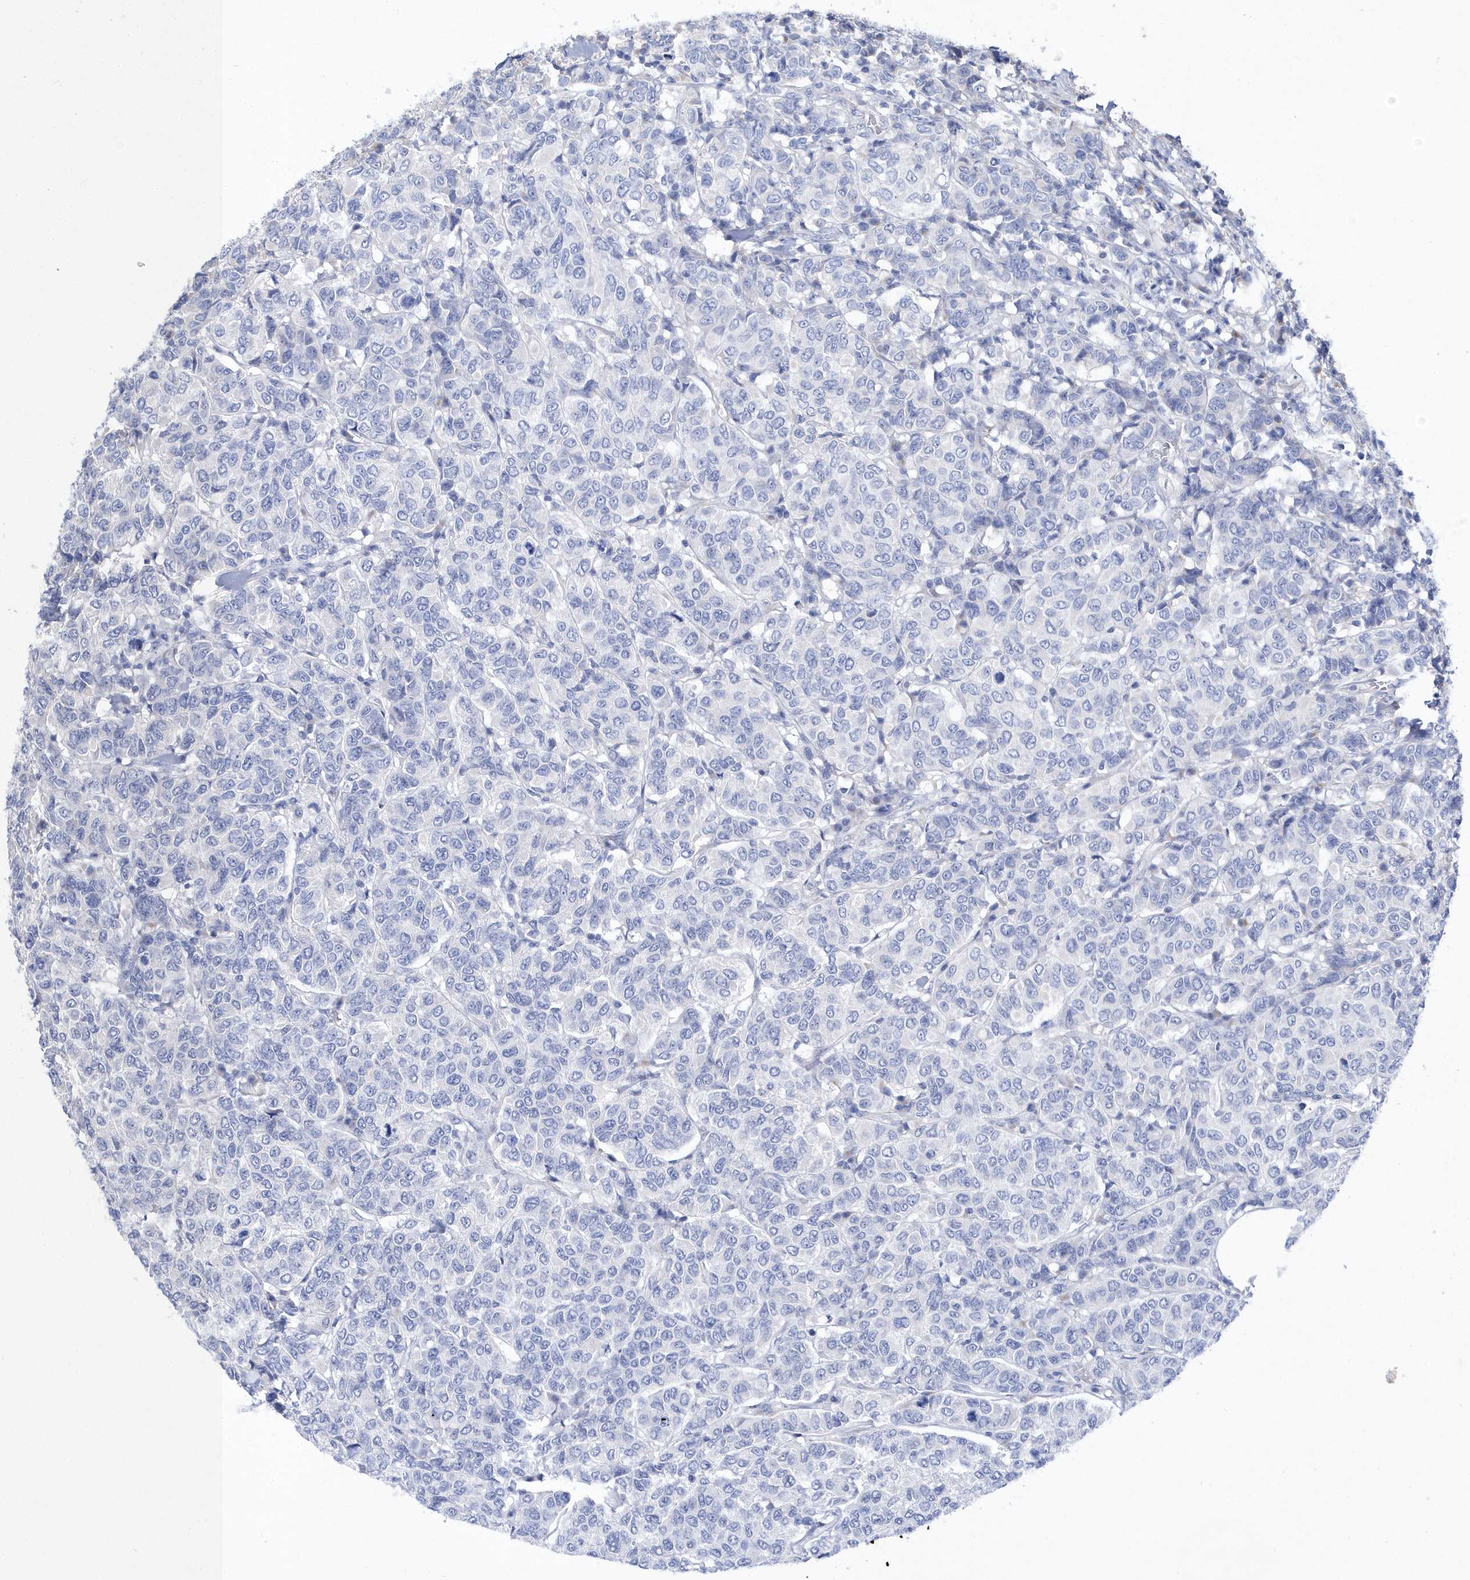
{"staining": {"intensity": "negative", "quantity": "none", "location": "none"}, "tissue": "breast cancer", "cell_type": "Tumor cells", "image_type": "cancer", "snomed": [{"axis": "morphology", "description": "Duct carcinoma"}, {"axis": "topography", "description": "Breast"}], "caption": "There is no significant expression in tumor cells of breast intraductal carcinoma. (Brightfield microscopy of DAB IHC at high magnification).", "gene": "METTL8", "patient": {"sex": "female", "age": 55}}